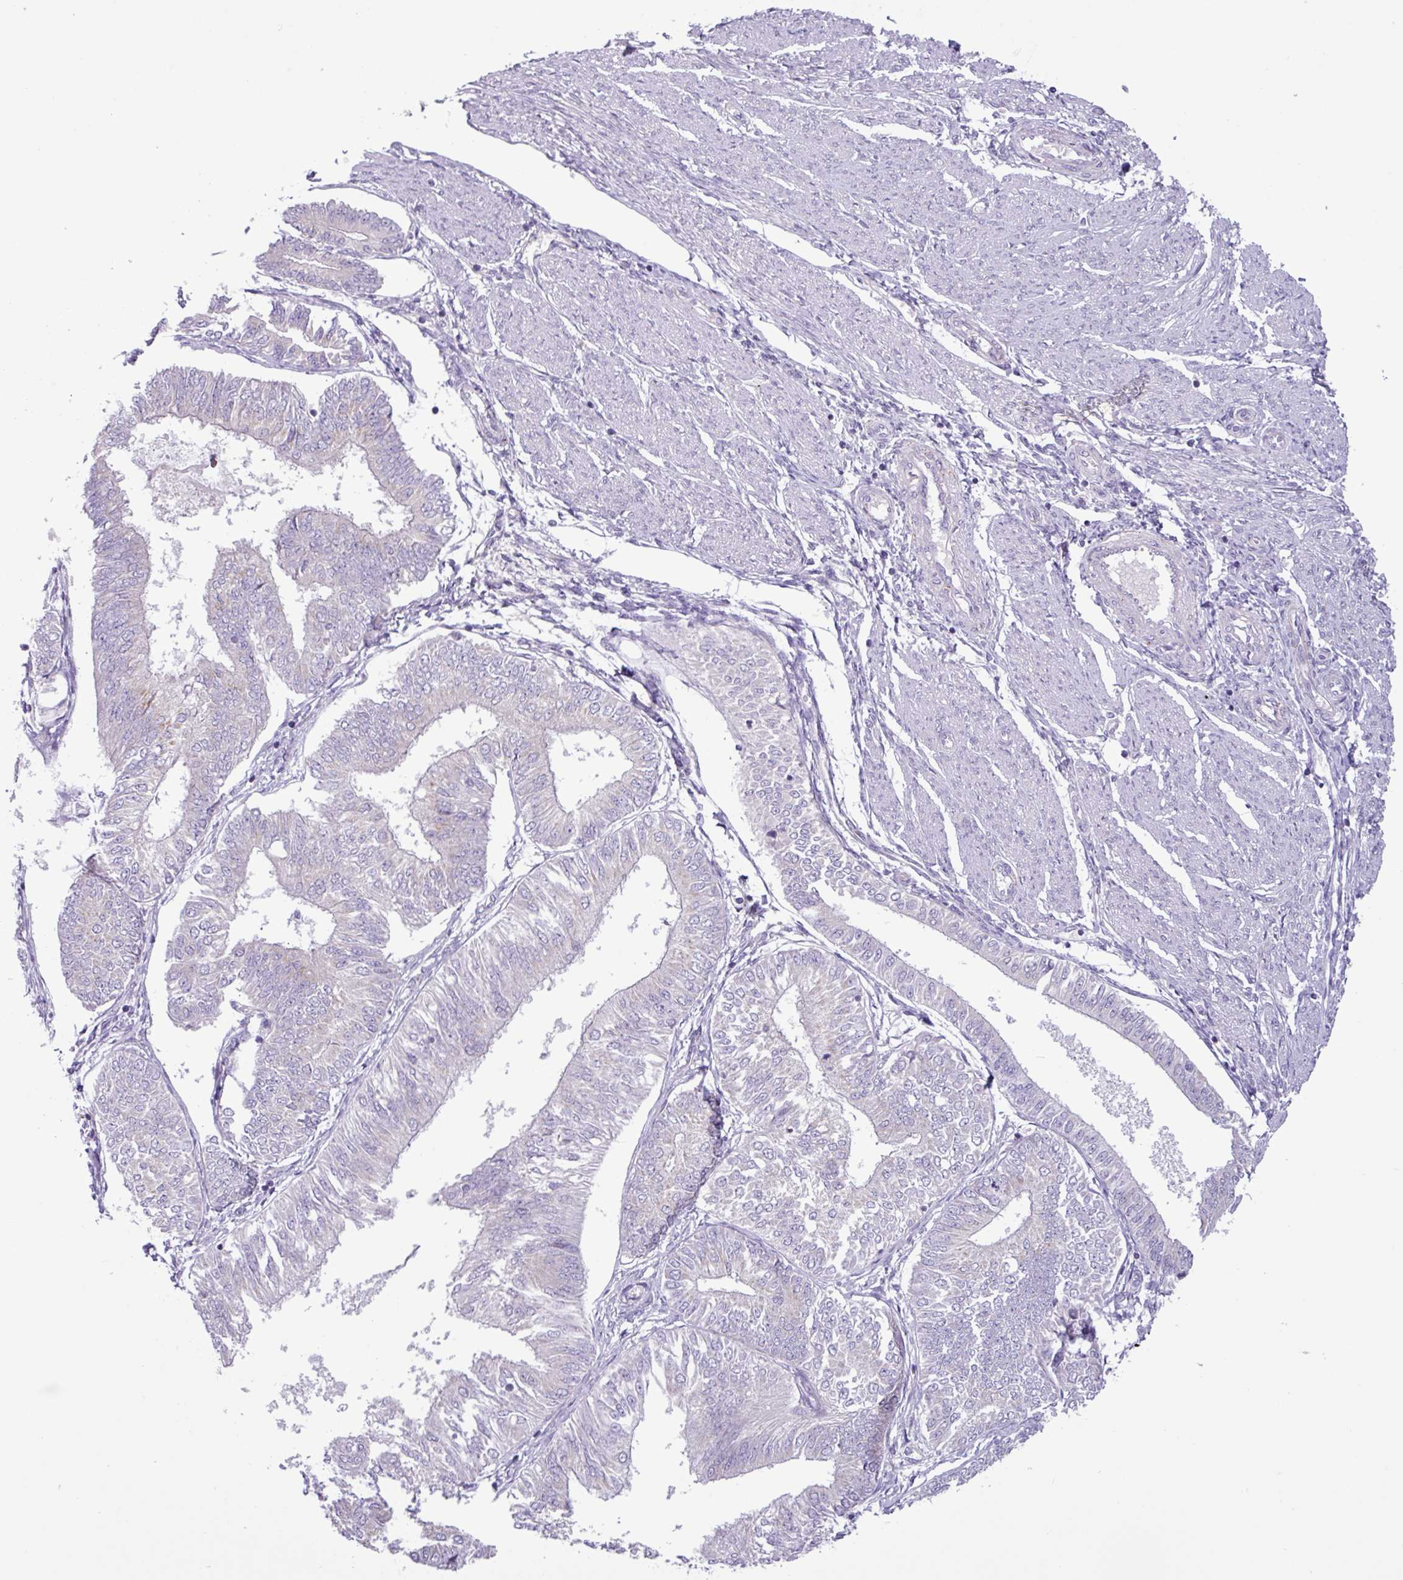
{"staining": {"intensity": "negative", "quantity": "none", "location": "none"}, "tissue": "endometrial cancer", "cell_type": "Tumor cells", "image_type": "cancer", "snomed": [{"axis": "morphology", "description": "Adenocarcinoma, NOS"}, {"axis": "topography", "description": "Endometrium"}], "caption": "Adenocarcinoma (endometrial) was stained to show a protein in brown. There is no significant positivity in tumor cells. (IHC, brightfield microscopy, high magnification).", "gene": "STIMATE", "patient": {"sex": "female", "age": 58}}